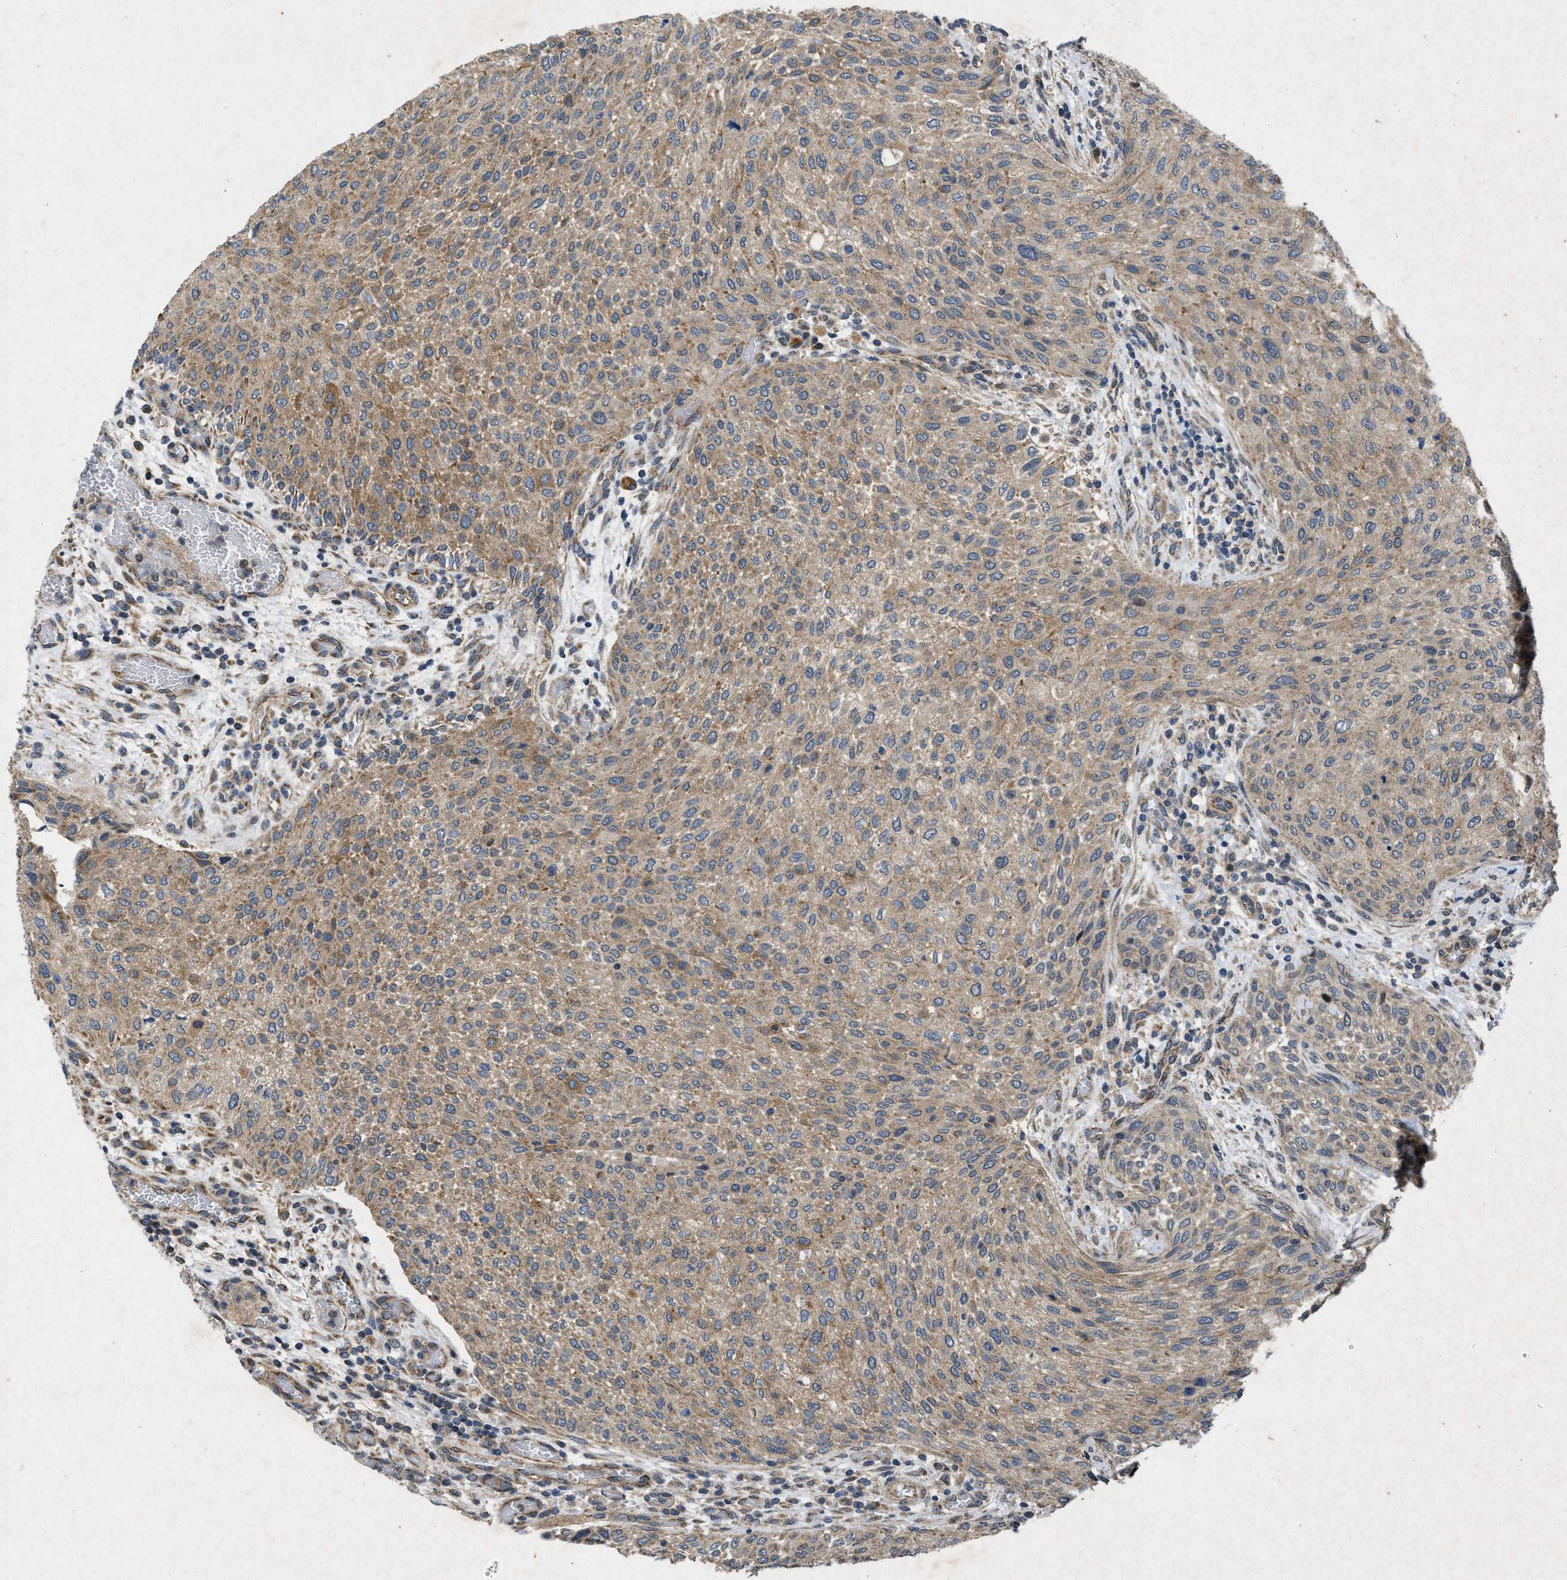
{"staining": {"intensity": "moderate", "quantity": ">75%", "location": "cytoplasmic/membranous"}, "tissue": "urothelial cancer", "cell_type": "Tumor cells", "image_type": "cancer", "snomed": [{"axis": "morphology", "description": "Urothelial carcinoma, Low grade"}, {"axis": "morphology", "description": "Urothelial carcinoma, High grade"}, {"axis": "topography", "description": "Urinary bladder"}], "caption": "A histopathology image of urothelial carcinoma (high-grade) stained for a protein reveals moderate cytoplasmic/membranous brown staining in tumor cells.", "gene": "PRKG2", "patient": {"sex": "male", "age": 35}}